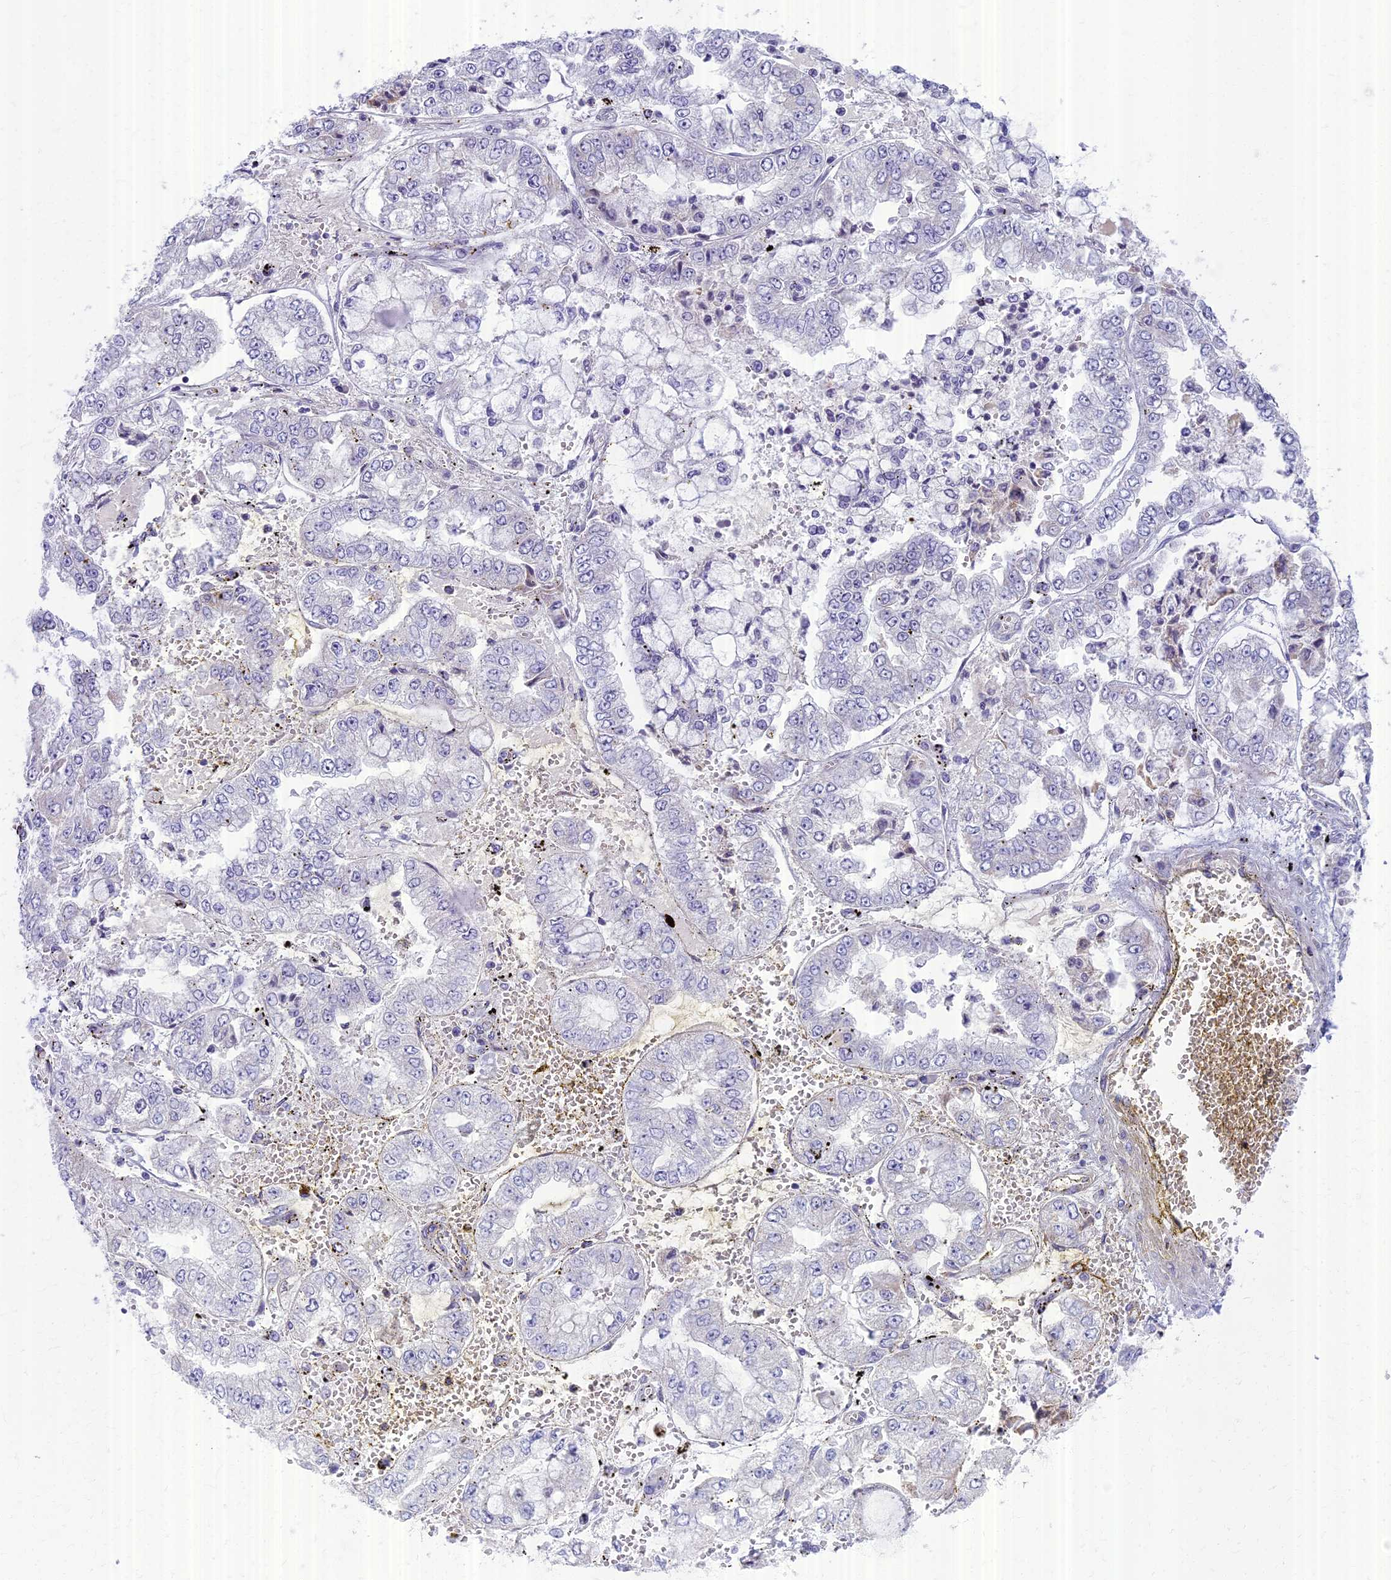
{"staining": {"intensity": "negative", "quantity": "none", "location": "none"}, "tissue": "stomach cancer", "cell_type": "Tumor cells", "image_type": "cancer", "snomed": [{"axis": "morphology", "description": "Adenocarcinoma, NOS"}, {"axis": "topography", "description": "Stomach"}], "caption": "IHC micrograph of neoplastic tissue: human adenocarcinoma (stomach) stained with DAB demonstrates no significant protein staining in tumor cells. (DAB (3,3'-diaminobenzidine) immunohistochemistry with hematoxylin counter stain).", "gene": "AP4E1", "patient": {"sex": "male", "age": 76}}